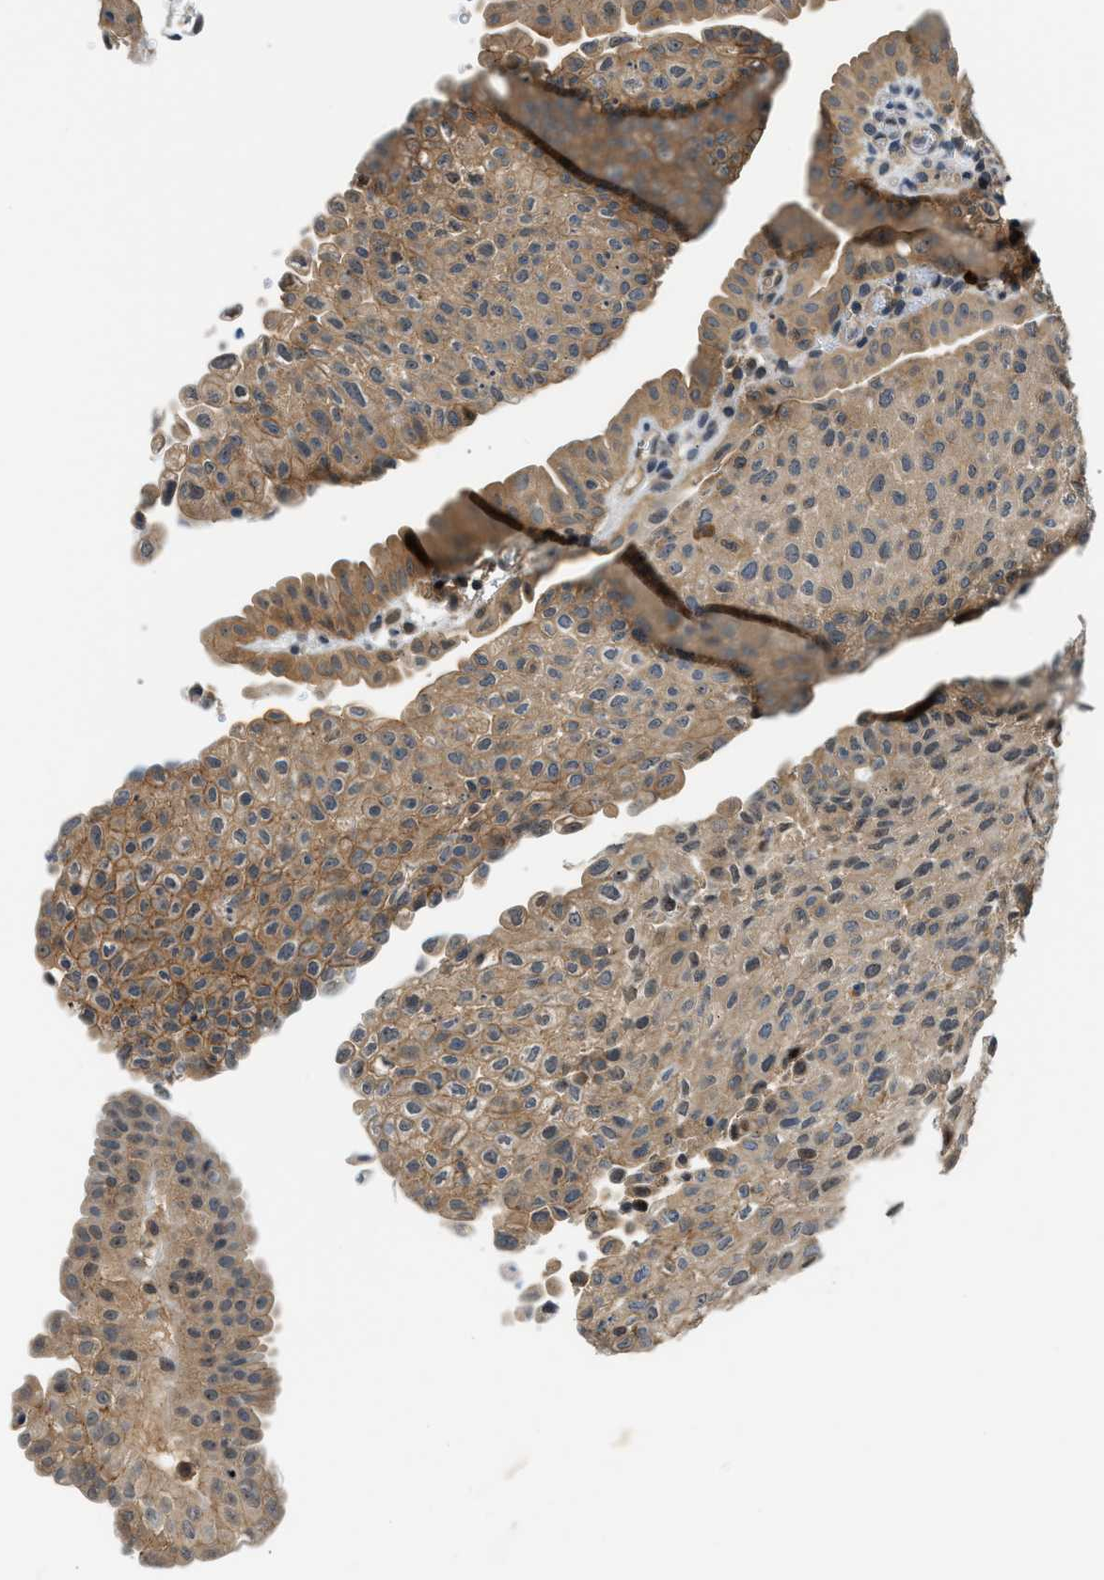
{"staining": {"intensity": "weak", "quantity": ">75%", "location": "cytoplasmic/membranous,nuclear"}, "tissue": "urothelial cancer", "cell_type": "Tumor cells", "image_type": "cancer", "snomed": [{"axis": "morphology", "description": "Urothelial carcinoma, Low grade"}, {"axis": "morphology", "description": "Urothelial carcinoma, High grade"}, {"axis": "topography", "description": "Urinary bladder"}], "caption": "Approximately >75% of tumor cells in human urothelial cancer display weak cytoplasmic/membranous and nuclear protein staining as visualized by brown immunohistochemical staining.", "gene": "CBLB", "patient": {"sex": "male", "age": 35}}